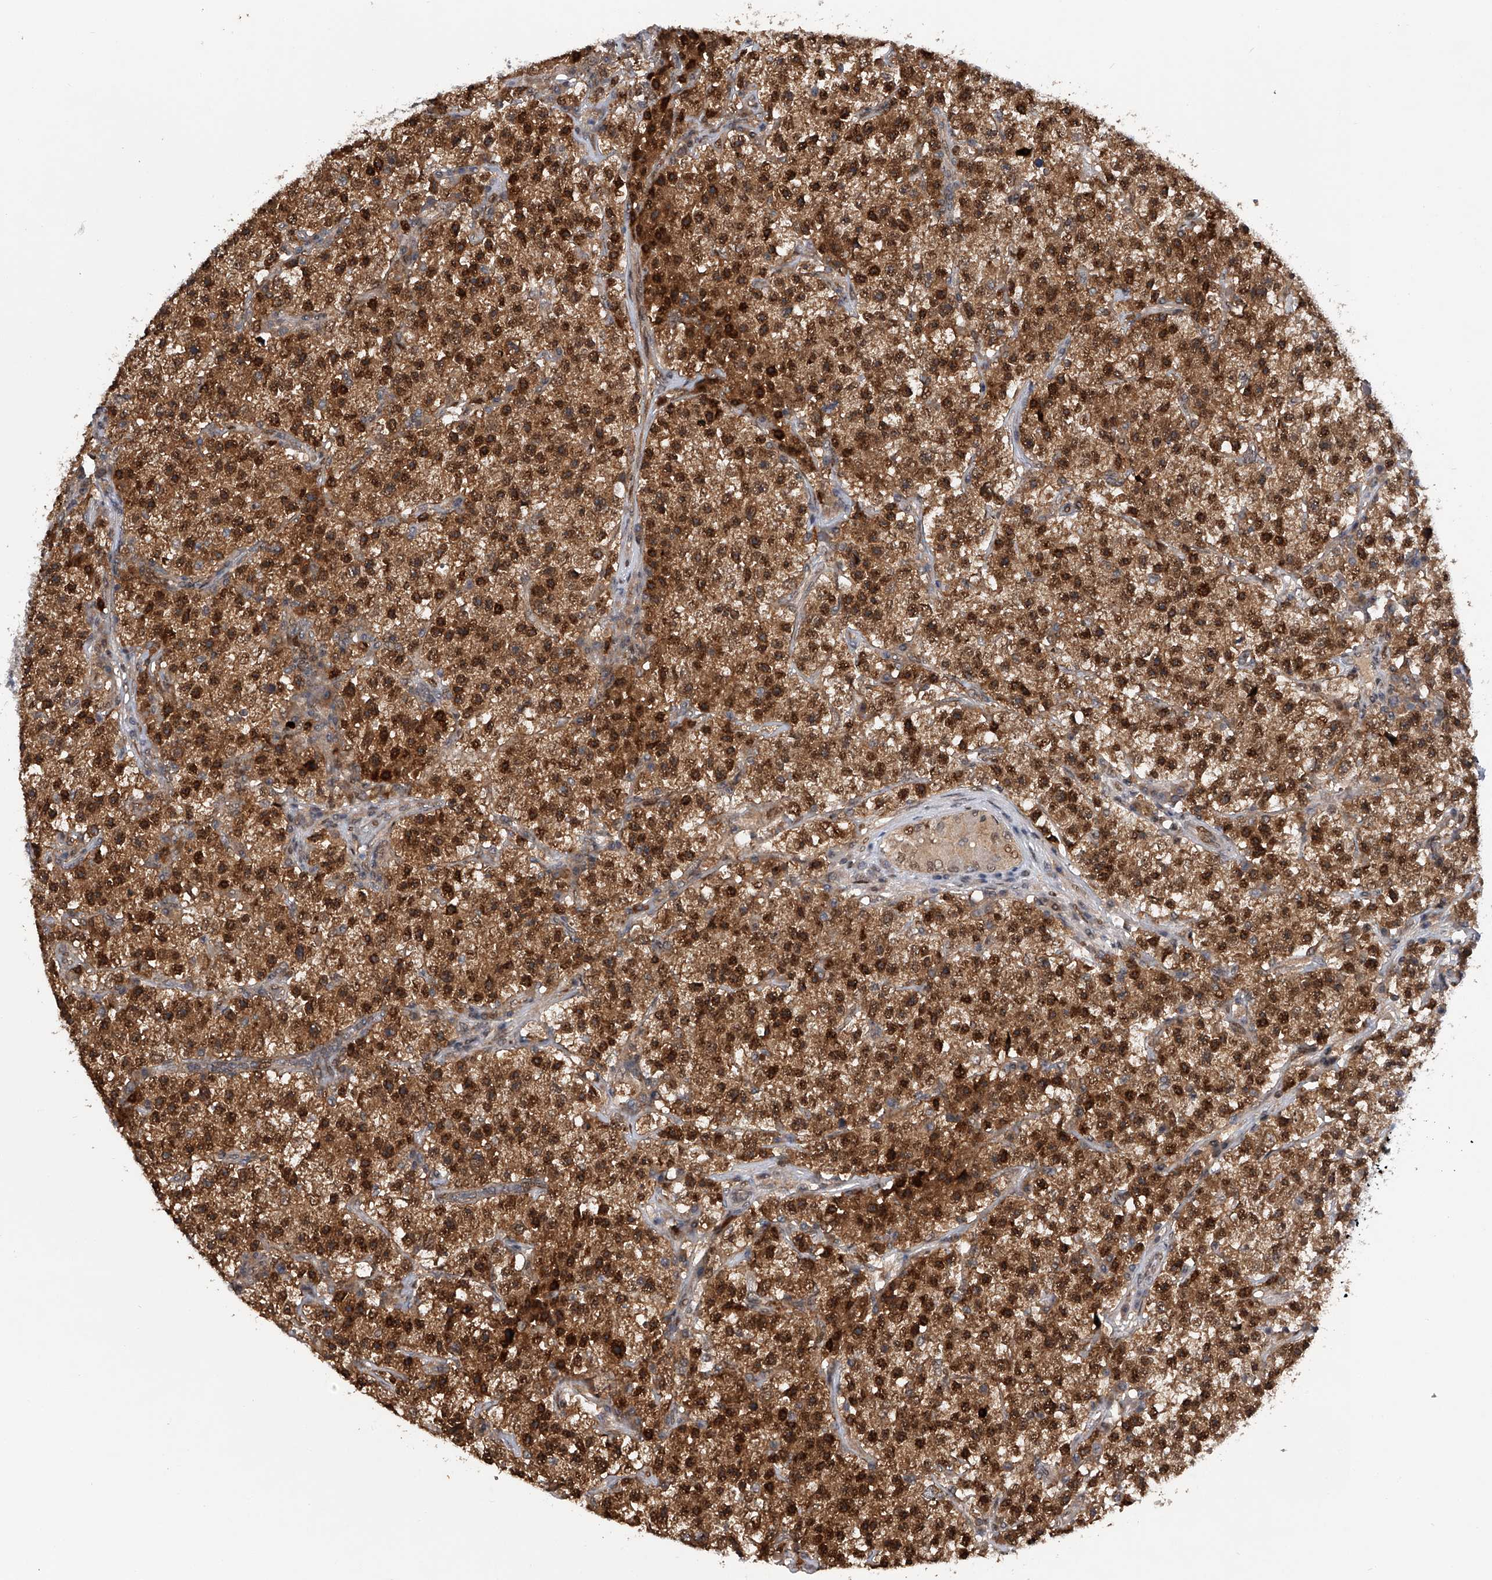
{"staining": {"intensity": "strong", "quantity": ">75%", "location": "cytoplasmic/membranous,nuclear"}, "tissue": "testis cancer", "cell_type": "Tumor cells", "image_type": "cancer", "snomed": [{"axis": "morphology", "description": "Seminoma, NOS"}, {"axis": "topography", "description": "Testis"}], "caption": "Protein expression analysis of testis cancer (seminoma) reveals strong cytoplasmic/membranous and nuclear expression in about >75% of tumor cells. Using DAB (brown) and hematoxylin (blue) stains, captured at high magnification using brightfield microscopy.", "gene": "RWDD2A", "patient": {"sex": "male", "age": 22}}